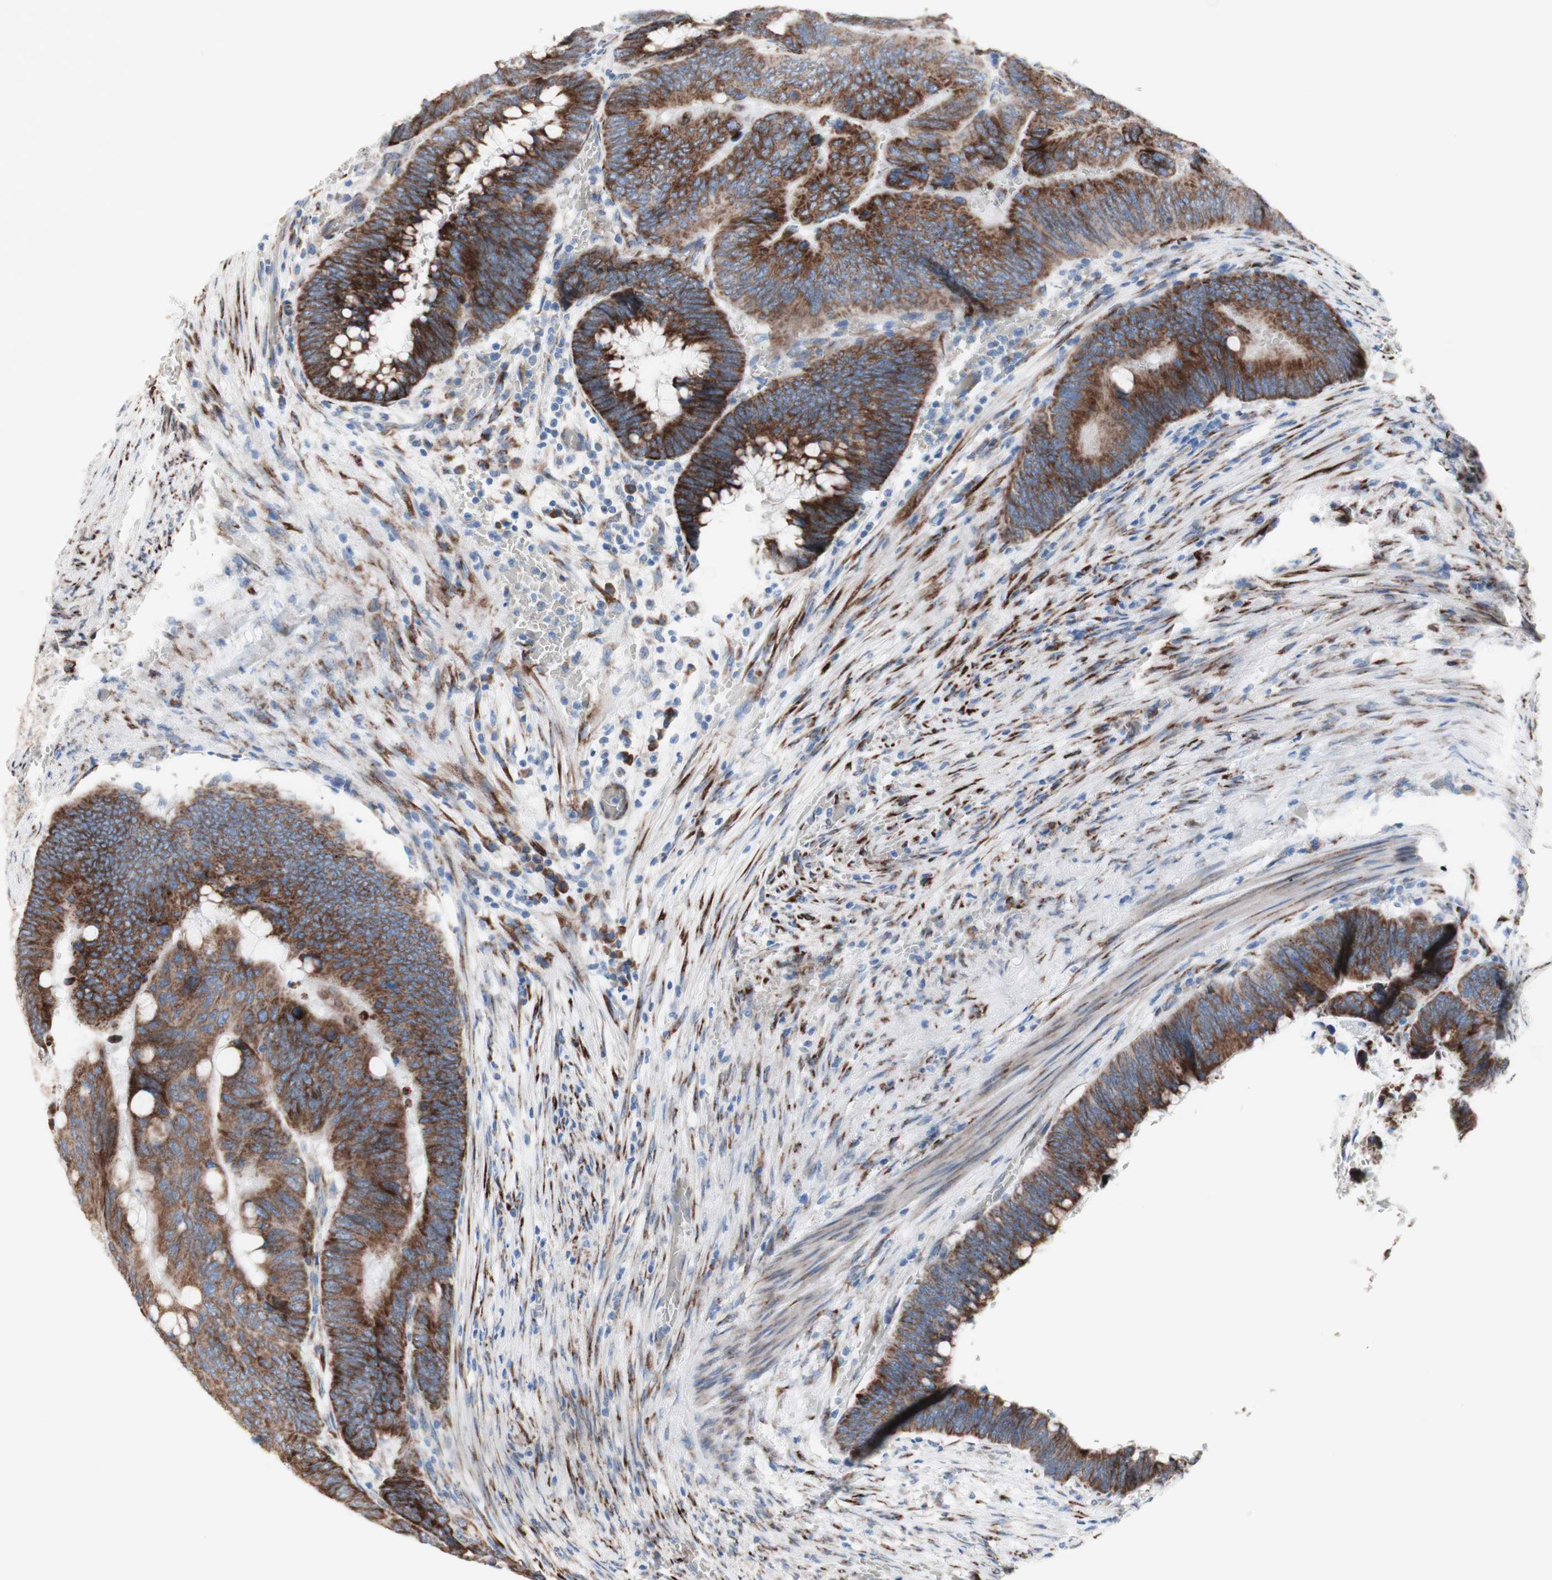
{"staining": {"intensity": "strong", "quantity": ">75%", "location": "cytoplasmic/membranous"}, "tissue": "colorectal cancer", "cell_type": "Tumor cells", "image_type": "cancer", "snomed": [{"axis": "morphology", "description": "Normal tissue, NOS"}, {"axis": "morphology", "description": "Adenocarcinoma, NOS"}, {"axis": "topography", "description": "Rectum"}, {"axis": "topography", "description": "Peripheral nerve tissue"}], "caption": "An image of human colorectal cancer (adenocarcinoma) stained for a protein shows strong cytoplasmic/membranous brown staining in tumor cells.", "gene": "AGPAT5", "patient": {"sex": "male", "age": 92}}